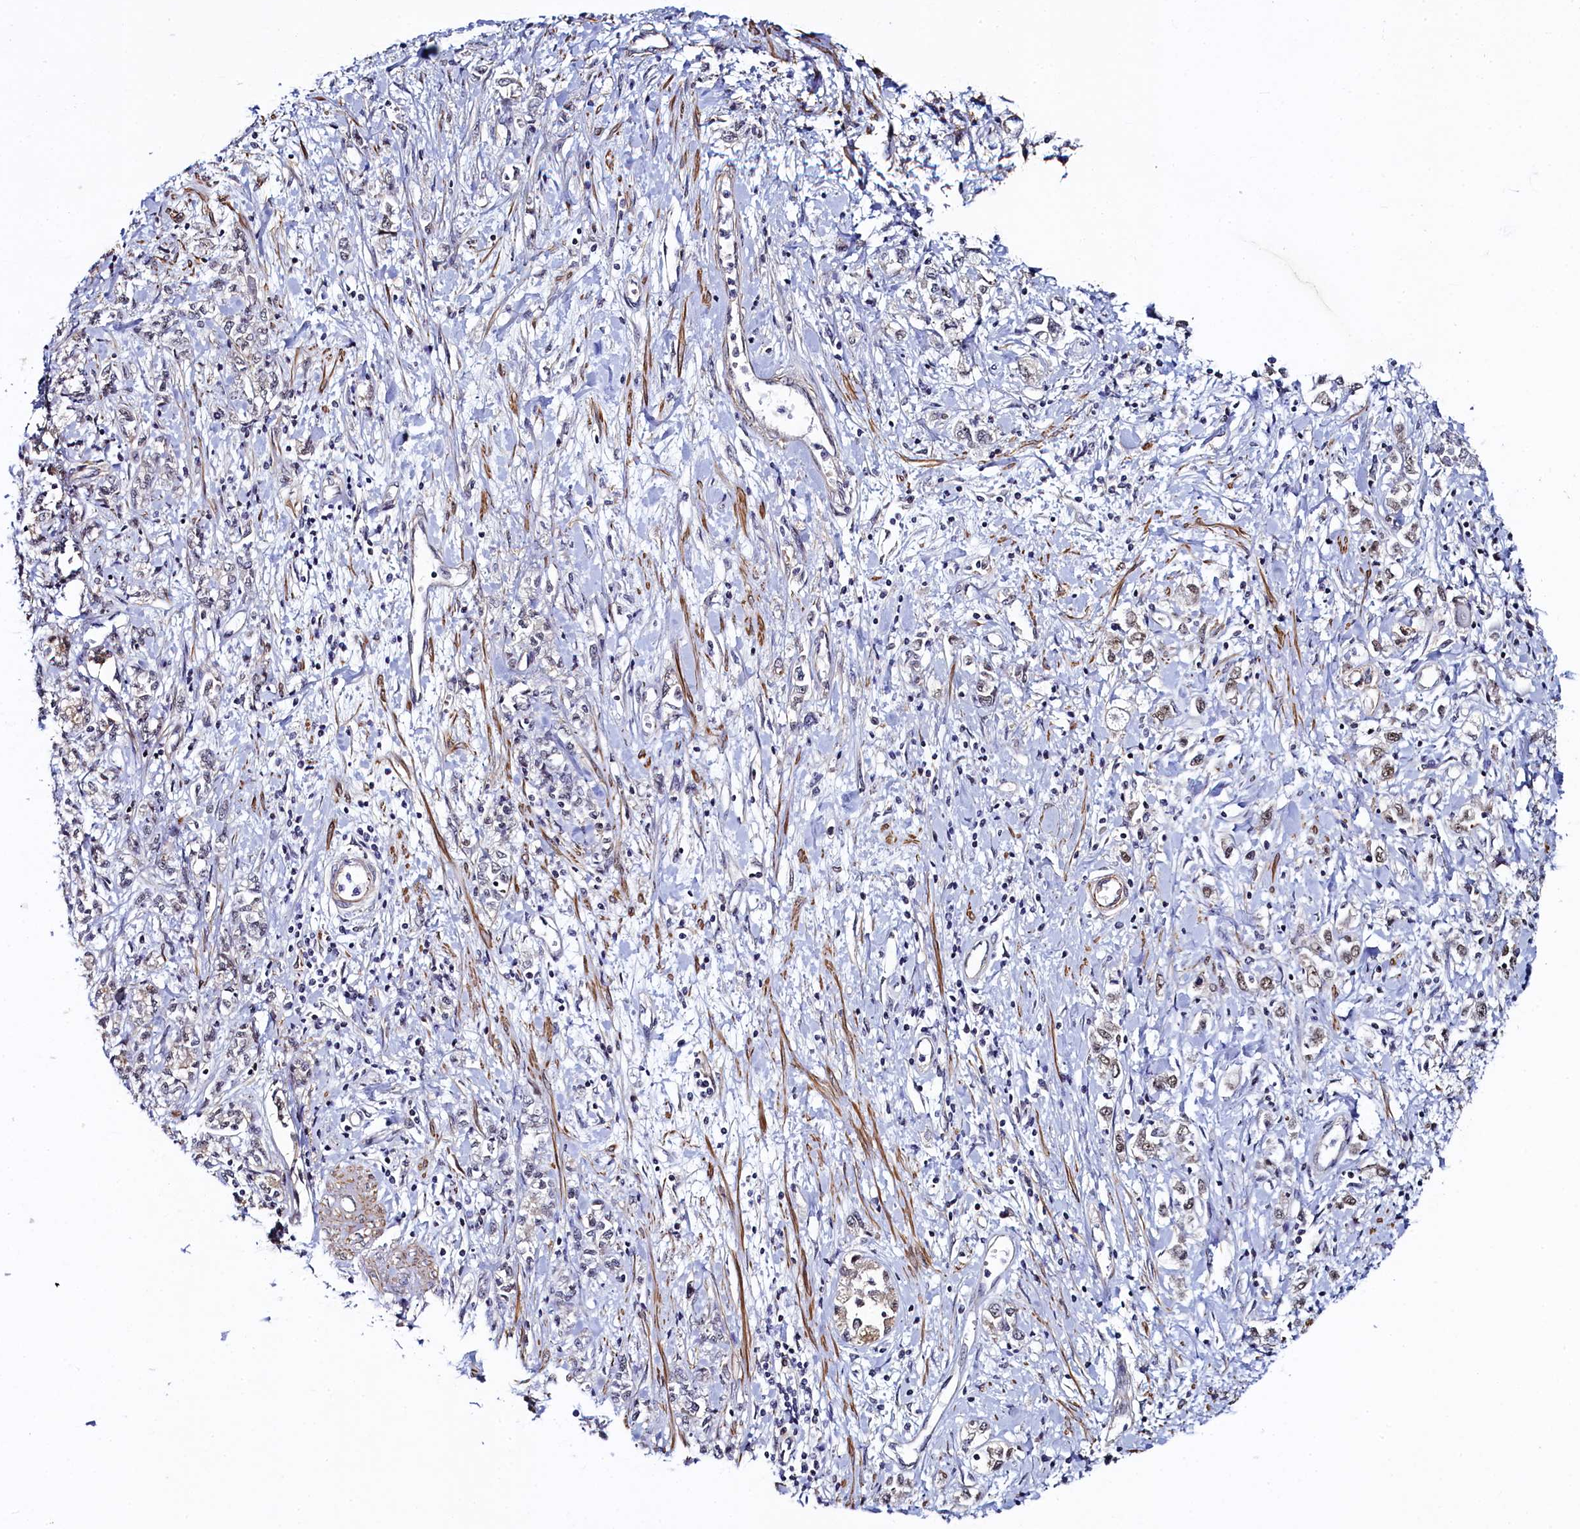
{"staining": {"intensity": "weak", "quantity": ">75%", "location": "nuclear"}, "tissue": "stomach cancer", "cell_type": "Tumor cells", "image_type": "cancer", "snomed": [{"axis": "morphology", "description": "Adenocarcinoma, NOS"}, {"axis": "topography", "description": "Stomach"}], "caption": "The photomicrograph reveals staining of stomach cancer, revealing weak nuclear protein expression (brown color) within tumor cells. (Stains: DAB (3,3'-diaminobenzidine) in brown, nuclei in blue, Microscopy: brightfield microscopy at high magnification).", "gene": "INTS14", "patient": {"sex": "female", "age": 76}}